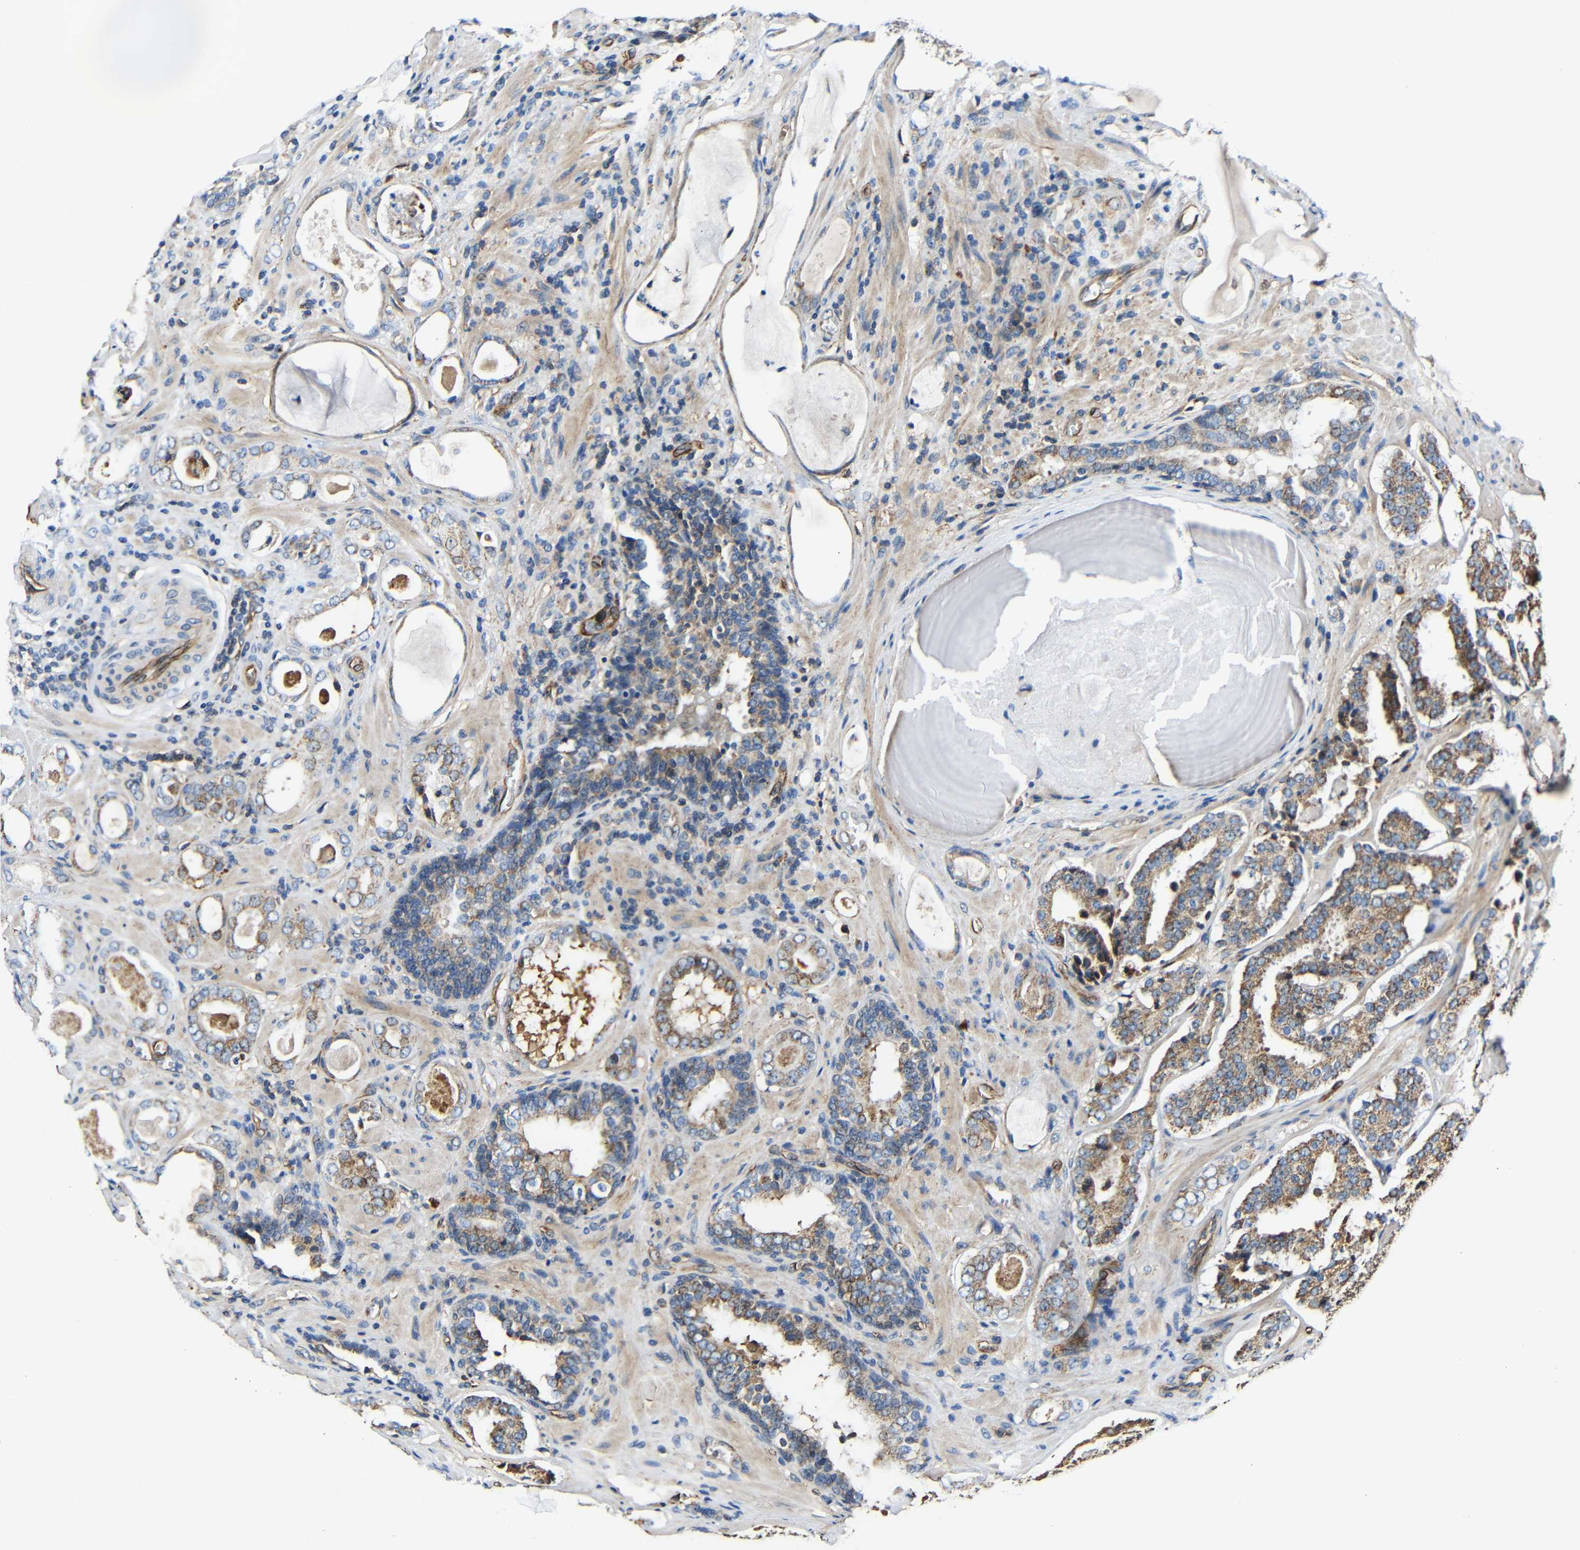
{"staining": {"intensity": "moderate", "quantity": ">75%", "location": "cytoplasmic/membranous"}, "tissue": "prostate cancer", "cell_type": "Tumor cells", "image_type": "cancer", "snomed": [{"axis": "morphology", "description": "Adenocarcinoma, High grade"}, {"axis": "topography", "description": "Prostate"}], "caption": "Human prostate cancer stained for a protein (brown) demonstrates moderate cytoplasmic/membranous positive staining in about >75% of tumor cells.", "gene": "IGSF10", "patient": {"sex": "male", "age": 60}}